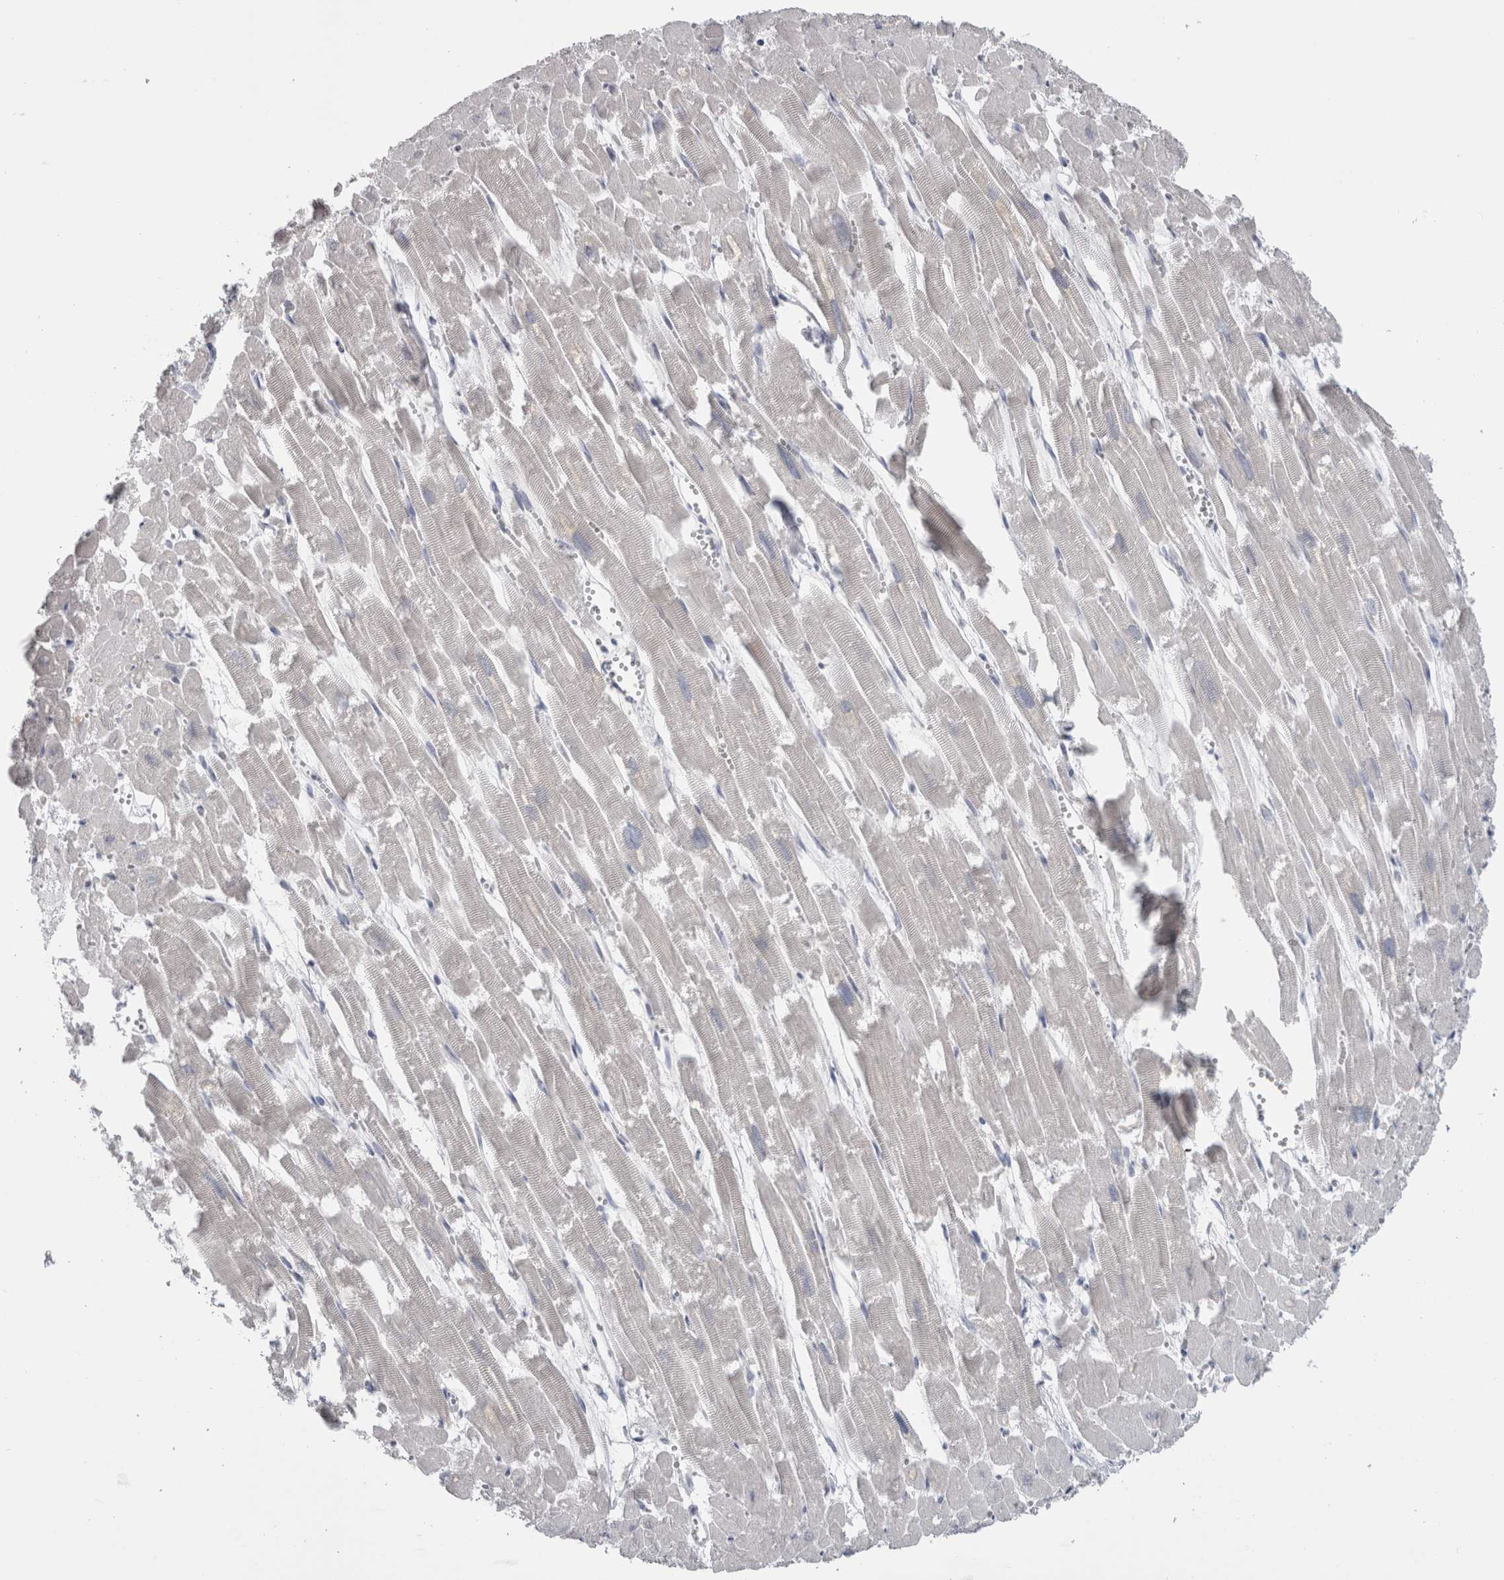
{"staining": {"intensity": "negative", "quantity": "none", "location": "none"}, "tissue": "heart muscle", "cell_type": "Cardiomyocytes", "image_type": "normal", "snomed": [{"axis": "morphology", "description": "Normal tissue, NOS"}, {"axis": "topography", "description": "Heart"}], "caption": "Immunohistochemistry (IHC) of normal heart muscle displays no positivity in cardiomyocytes. (DAB (3,3'-diaminobenzidine) immunohistochemistry, high magnification).", "gene": "MSMB", "patient": {"sex": "male", "age": 54}}